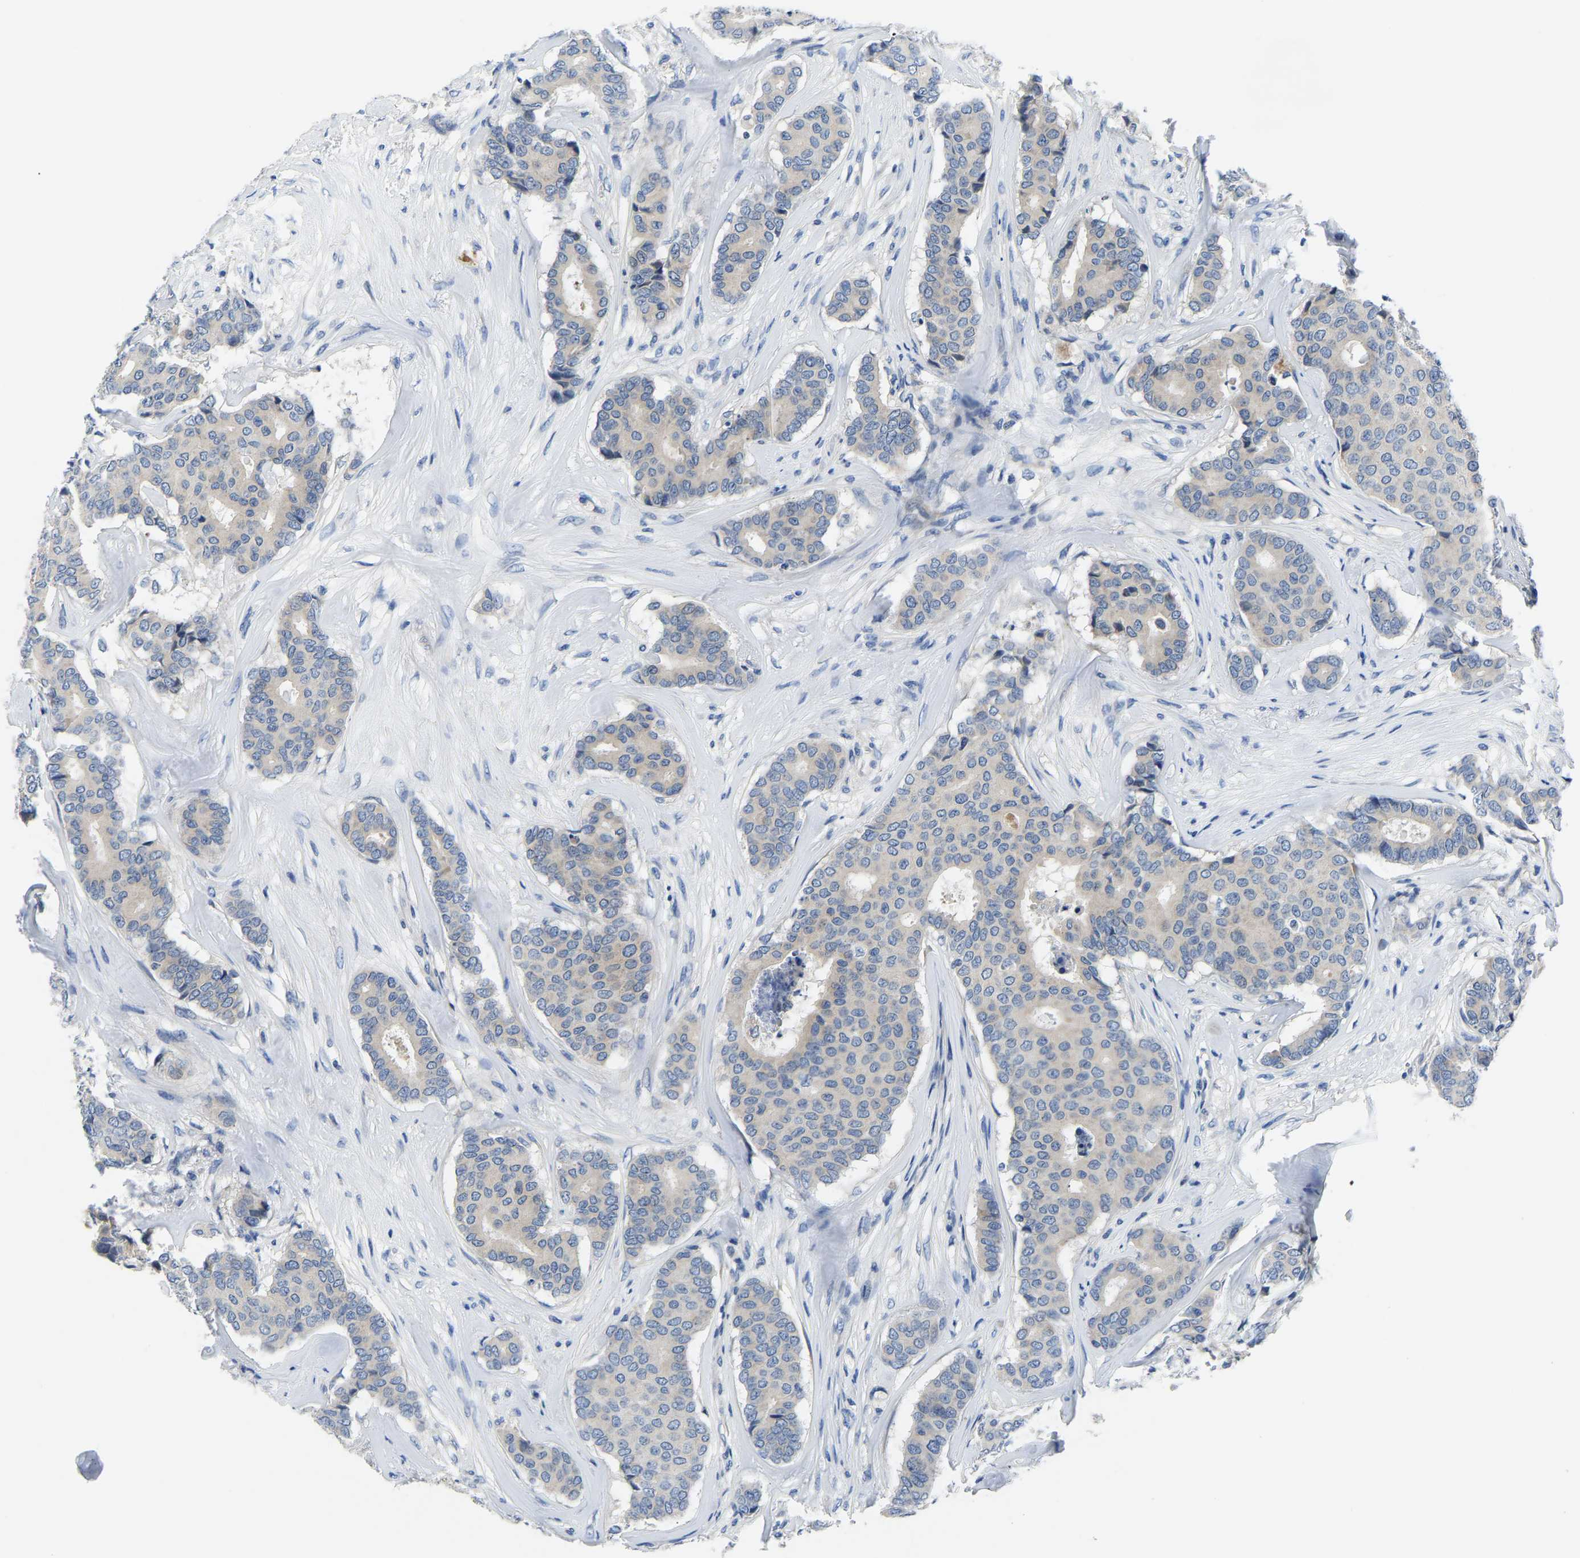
{"staining": {"intensity": "negative", "quantity": "none", "location": "none"}, "tissue": "breast cancer", "cell_type": "Tumor cells", "image_type": "cancer", "snomed": [{"axis": "morphology", "description": "Duct carcinoma"}, {"axis": "topography", "description": "Breast"}], "caption": "IHC photomicrograph of neoplastic tissue: human breast intraductal carcinoma stained with DAB exhibits no significant protein staining in tumor cells. The staining was performed using DAB to visualize the protein expression in brown, while the nuclei were stained in blue with hematoxylin (Magnification: 20x).", "gene": "TOR1B", "patient": {"sex": "female", "age": 75}}